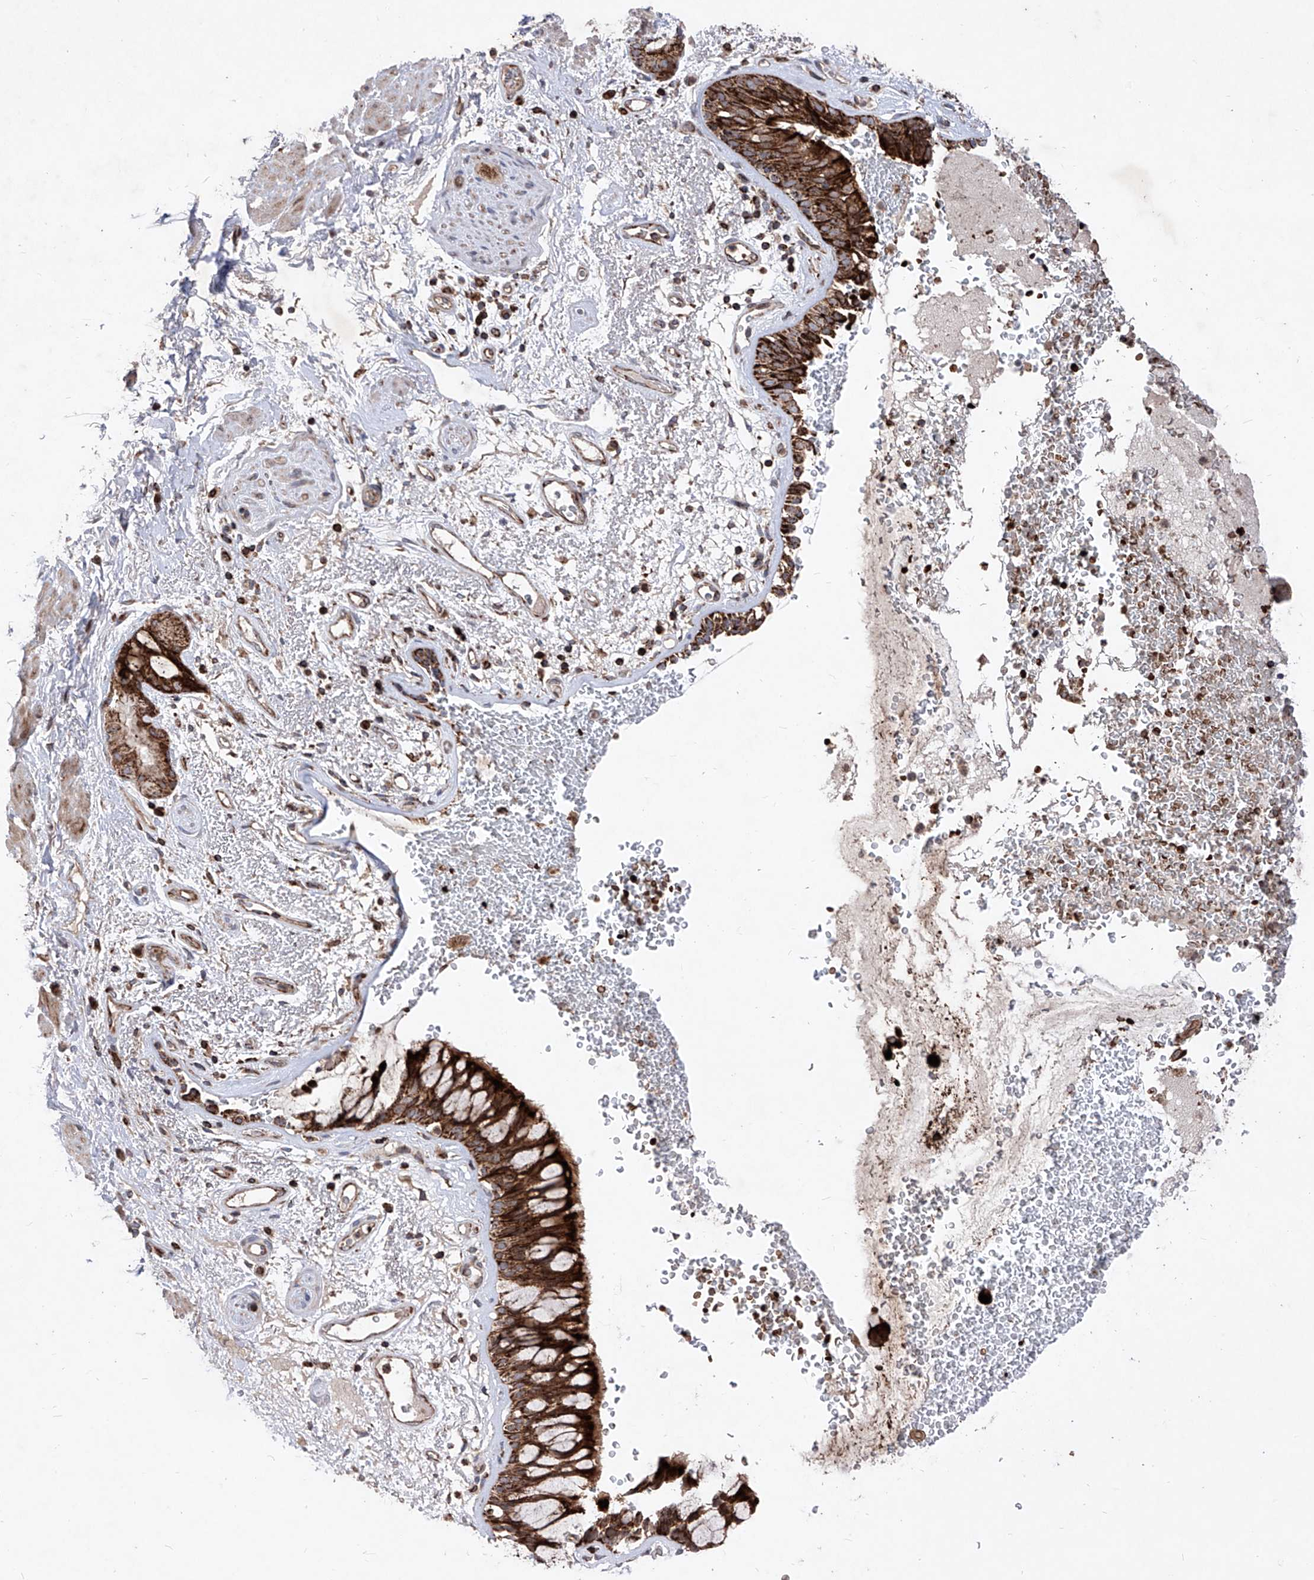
{"staining": {"intensity": "strong", "quantity": ">75%", "location": "cytoplasmic/membranous"}, "tissue": "bronchus", "cell_type": "Respiratory epithelial cells", "image_type": "normal", "snomed": [{"axis": "morphology", "description": "Normal tissue, NOS"}, {"axis": "morphology", "description": "Squamous cell carcinoma, NOS"}, {"axis": "topography", "description": "Lymph node"}, {"axis": "topography", "description": "Bronchus"}, {"axis": "topography", "description": "Lung"}], "caption": "Immunohistochemical staining of unremarkable human bronchus reveals >75% levels of strong cytoplasmic/membranous protein positivity in approximately >75% of respiratory epithelial cells.", "gene": "SEMA6A", "patient": {"sex": "male", "age": 66}}